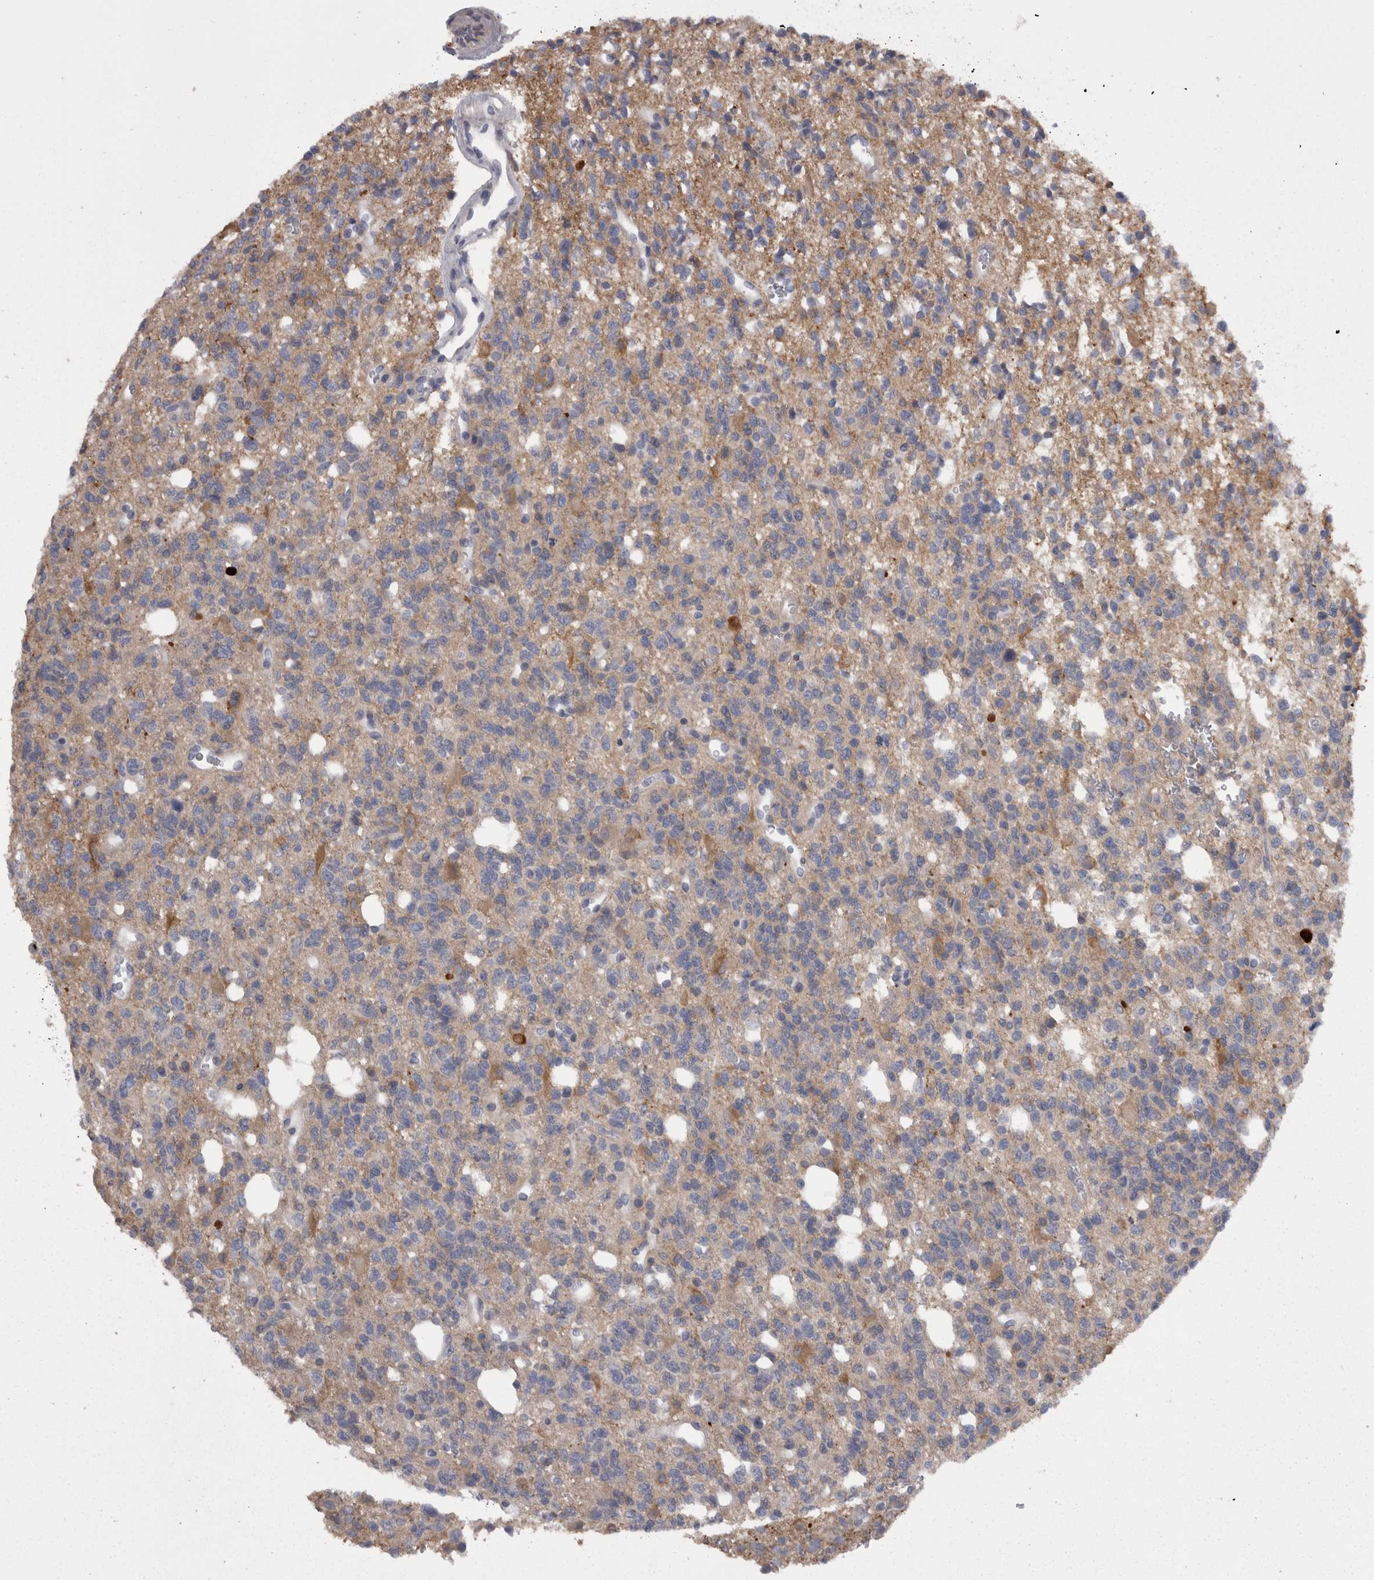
{"staining": {"intensity": "weak", "quantity": "<25%", "location": "cytoplasmic/membranous"}, "tissue": "glioma", "cell_type": "Tumor cells", "image_type": "cancer", "snomed": [{"axis": "morphology", "description": "Glioma, malignant, High grade"}, {"axis": "topography", "description": "Brain"}], "caption": "DAB immunohistochemical staining of human glioma shows no significant positivity in tumor cells.", "gene": "CAMK2D", "patient": {"sex": "female", "age": 62}}